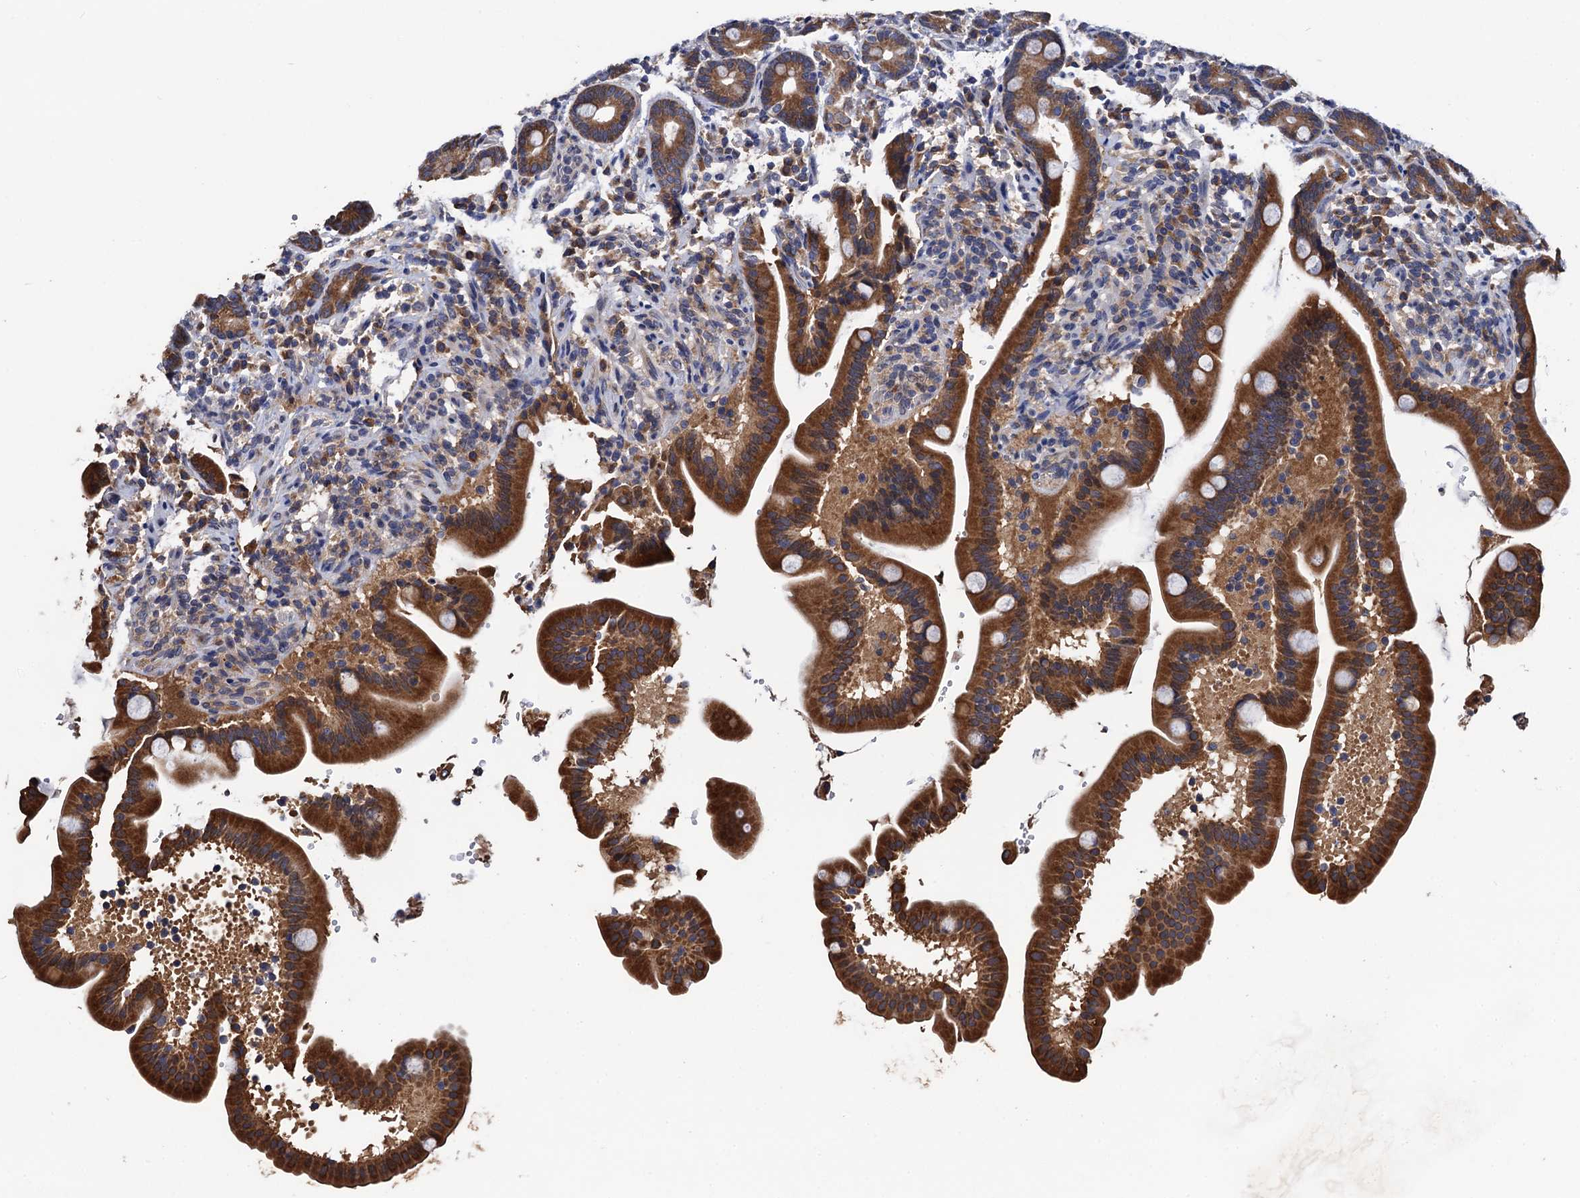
{"staining": {"intensity": "strong", "quantity": ">75%", "location": "cytoplasmic/membranous"}, "tissue": "duodenum", "cell_type": "Glandular cells", "image_type": "normal", "snomed": [{"axis": "morphology", "description": "Normal tissue, NOS"}, {"axis": "topography", "description": "Duodenum"}], "caption": "This image demonstrates benign duodenum stained with immunohistochemistry (IHC) to label a protein in brown. The cytoplasmic/membranous of glandular cells show strong positivity for the protein. Nuclei are counter-stained blue.", "gene": "RGS11", "patient": {"sex": "male", "age": 54}}